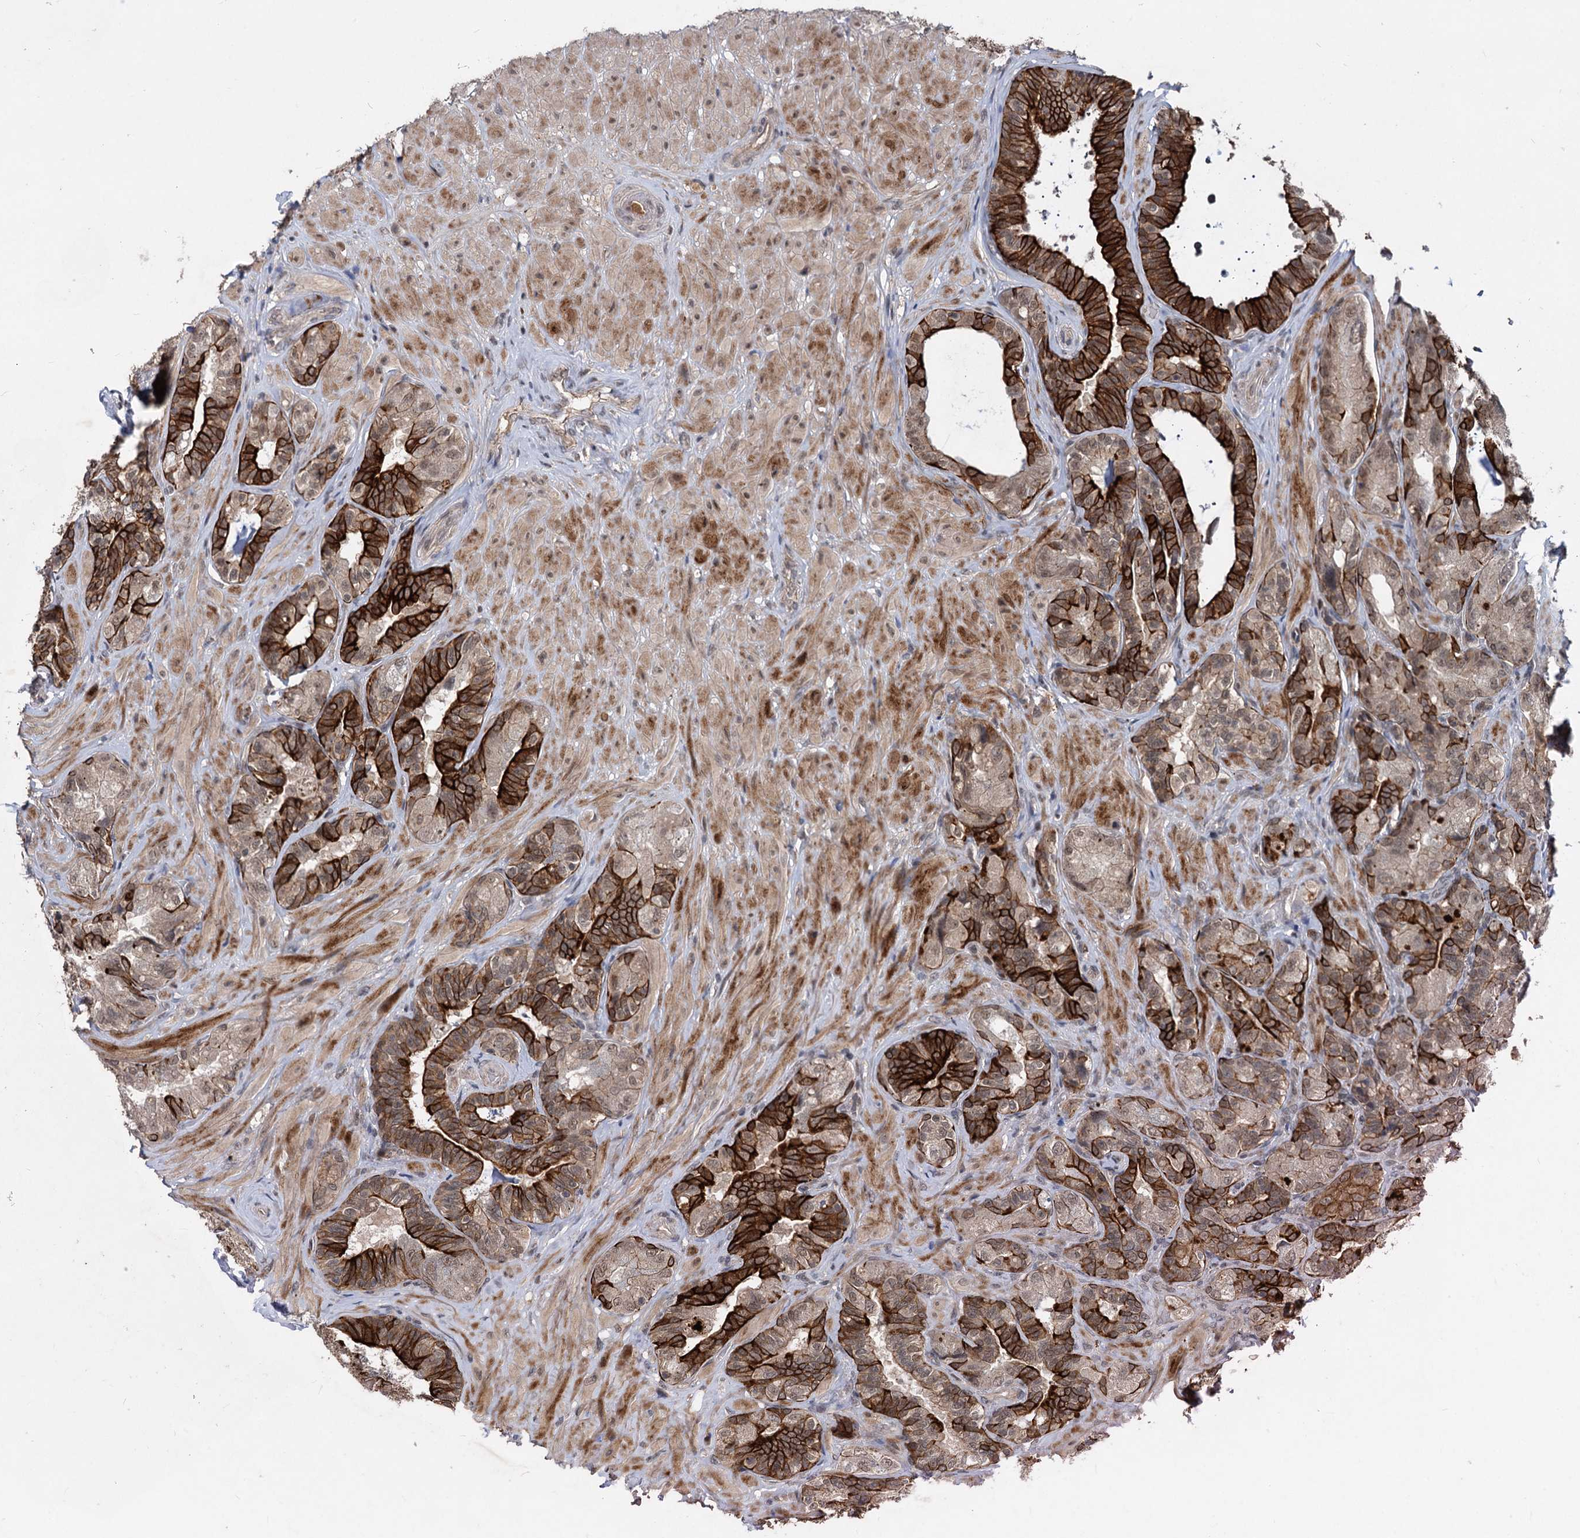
{"staining": {"intensity": "strong", "quantity": "25%-75%", "location": "cytoplasmic/membranous"}, "tissue": "seminal vesicle", "cell_type": "Glandular cells", "image_type": "normal", "snomed": [{"axis": "morphology", "description": "Normal tissue, NOS"}, {"axis": "topography", "description": "Prostate and seminal vesicle, NOS"}, {"axis": "topography", "description": "Prostate"}, {"axis": "topography", "description": "Seminal veicle"}], "caption": "The histopathology image reveals staining of unremarkable seminal vesicle, revealing strong cytoplasmic/membranous protein staining (brown color) within glandular cells.", "gene": "RITA1", "patient": {"sex": "male", "age": 67}}